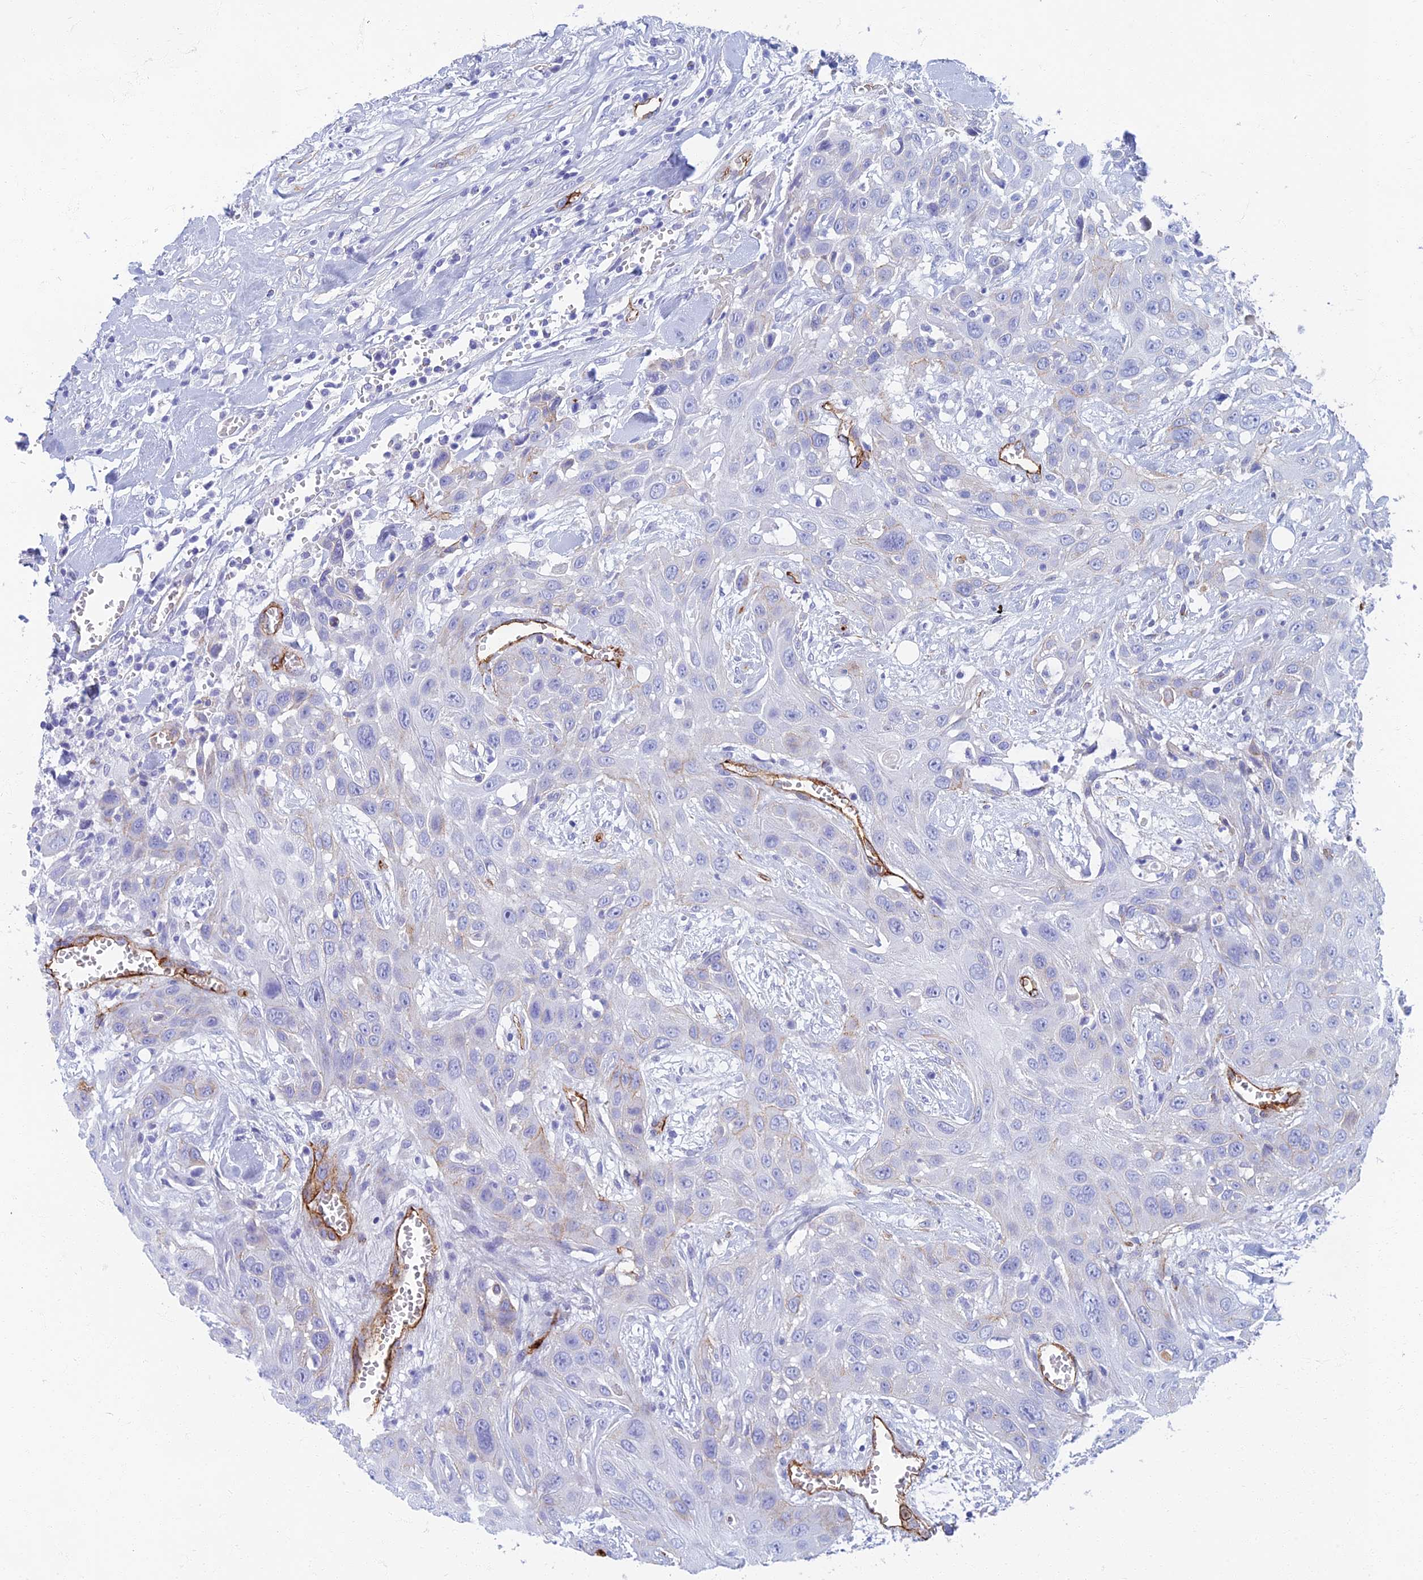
{"staining": {"intensity": "negative", "quantity": "none", "location": "none"}, "tissue": "head and neck cancer", "cell_type": "Tumor cells", "image_type": "cancer", "snomed": [{"axis": "morphology", "description": "Squamous cell carcinoma, NOS"}, {"axis": "topography", "description": "Head-Neck"}], "caption": "Immunohistochemistry (IHC) micrograph of neoplastic tissue: human head and neck cancer stained with DAB exhibits no significant protein staining in tumor cells.", "gene": "ETFRF1", "patient": {"sex": "male", "age": 81}}